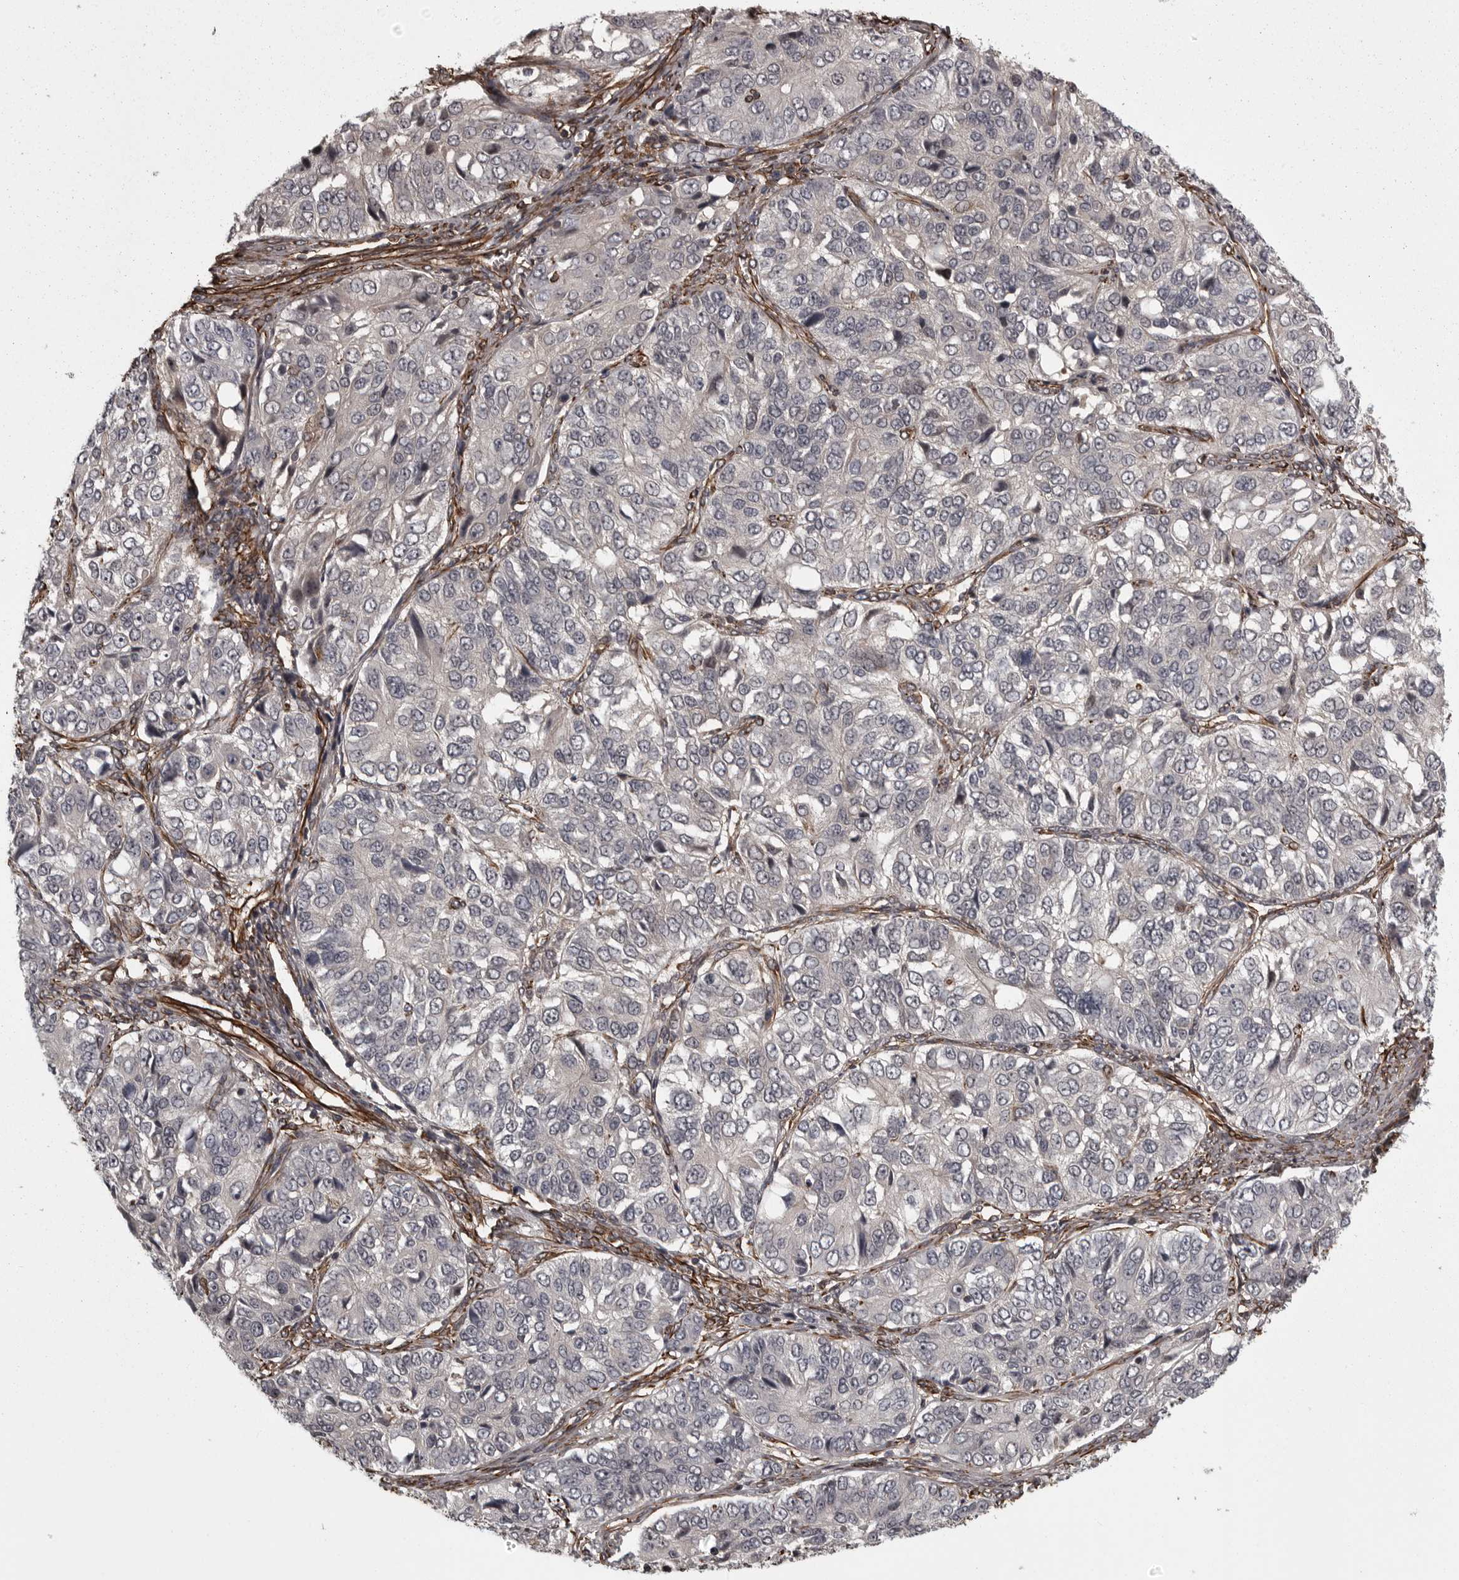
{"staining": {"intensity": "negative", "quantity": "none", "location": "none"}, "tissue": "ovarian cancer", "cell_type": "Tumor cells", "image_type": "cancer", "snomed": [{"axis": "morphology", "description": "Carcinoma, endometroid"}, {"axis": "topography", "description": "Ovary"}], "caption": "IHC micrograph of neoplastic tissue: human ovarian endometroid carcinoma stained with DAB (3,3'-diaminobenzidine) reveals no significant protein positivity in tumor cells. (Brightfield microscopy of DAB (3,3'-diaminobenzidine) immunohistochemistry (IHC) at high magnification).", "gene": "FAAP100", "patient": {"sex": "female", "age": 51}}